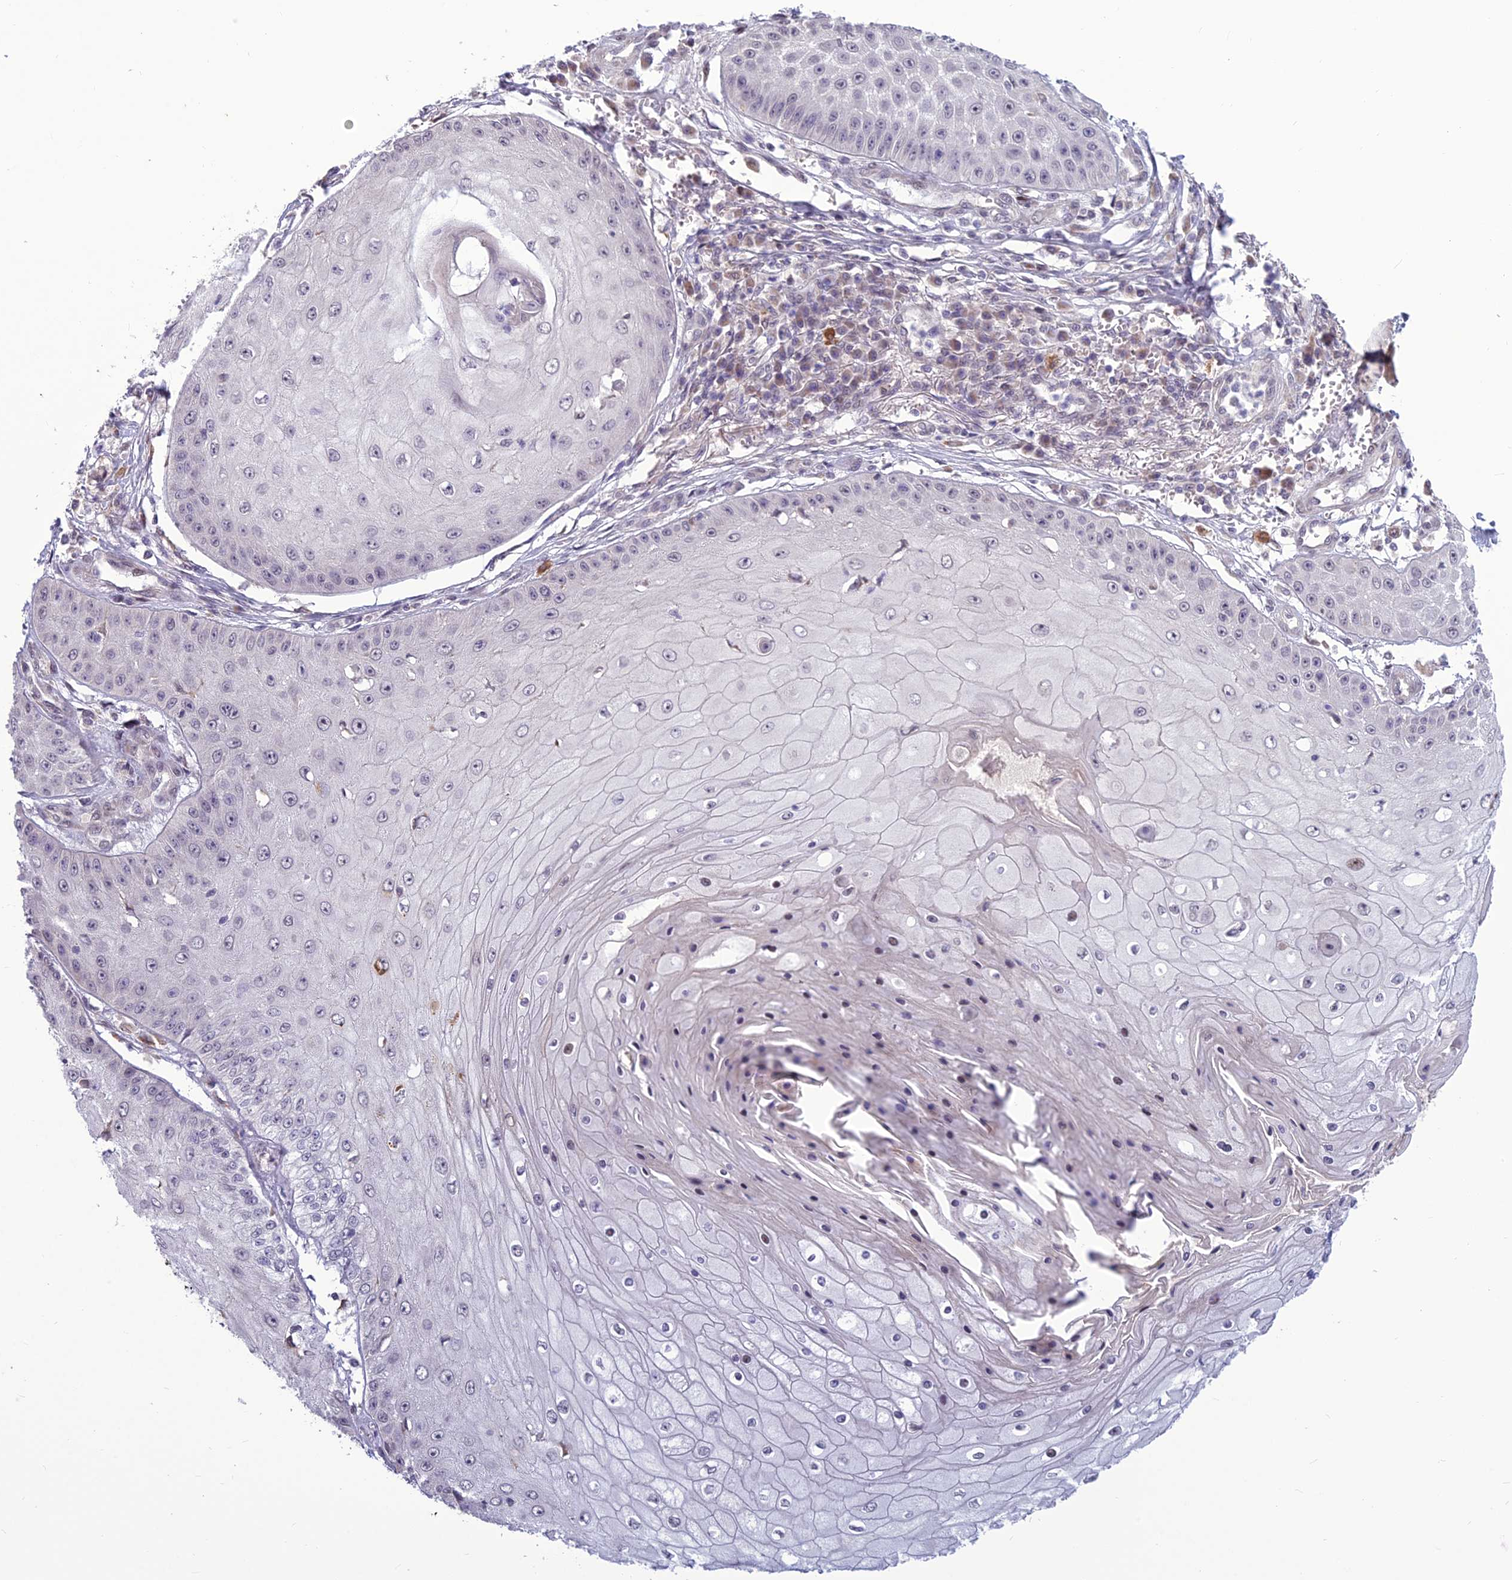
{"staining": {"intensity": "negative", "quantity": "none", "location": "none"}, "tissue": "skin cancer", "cell_type": "Tumor cells", "image_type": "cancer", "snomed": [{"axis": "morphology", "description": "Squamous cell carcinoma, NOS"}, {"axis": "topography", "description": "Skin"}], "caption": "Image shows no significant protein staining in tumor cells of squamous cell carcinoma (skin).", "gene": "FBRS", "patient": {"sex": "male", "age": 70}}